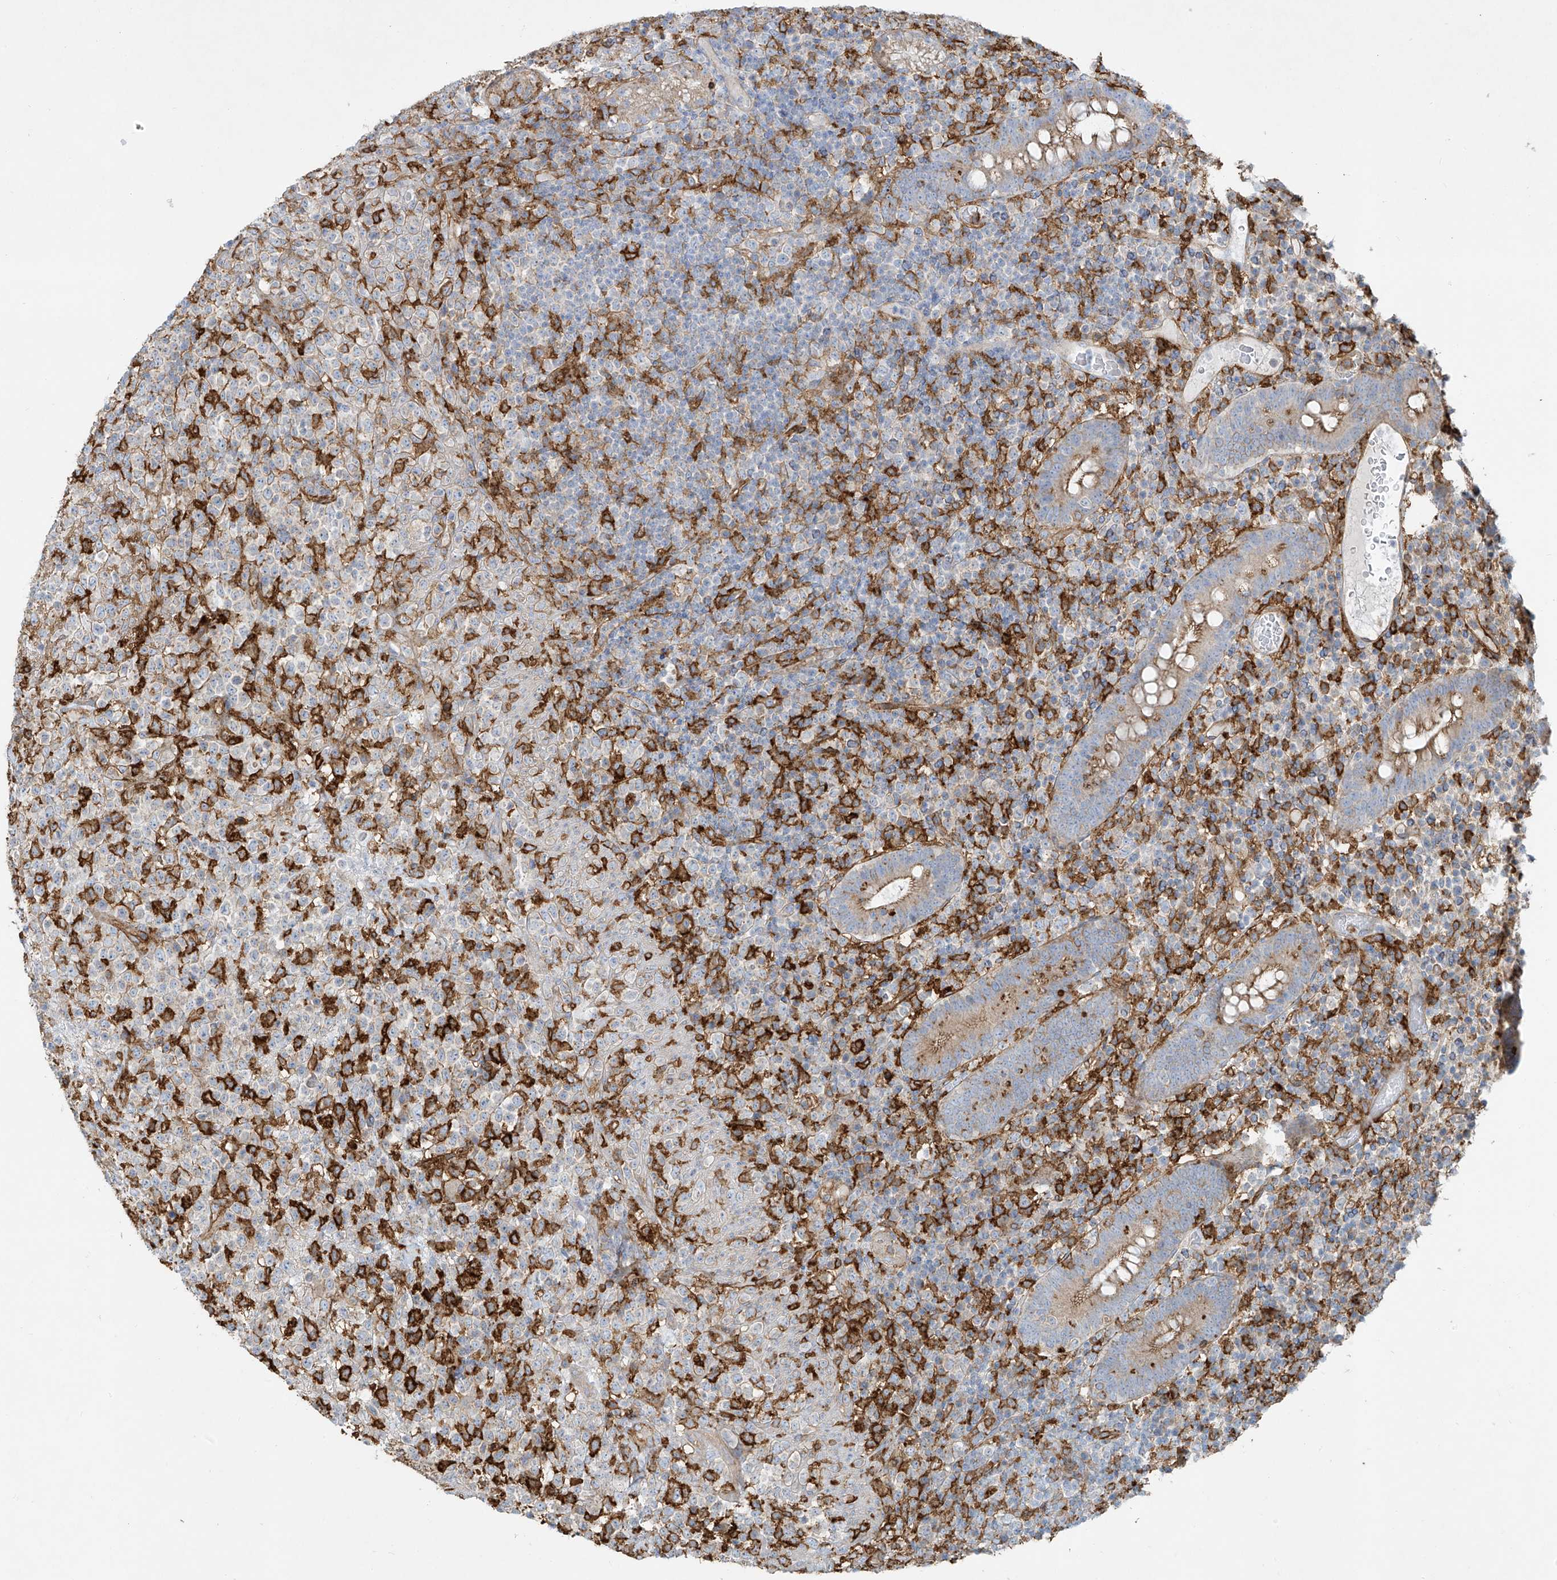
{"staining": {"intensity": "negative", "quantity": "none", "location": "none"}, "tissue": "lymphoma", "cell_type": "Tumor cells", "image_type": "cancer", "snomed": [{"axis": "morphology", "description": "Malignant lymphoma, non-Hodgkin's type, High grade"}, {"axis": "topography", "description": "Colon"}], "caption": "This is a histopathology image of IHC staining of malignant lymphoma, non-Hodgkin's type (high-grade), which shows no staining in tumor cells.", "gene": "VAMP5", "patient": {"sex": "female", "age": 53}}